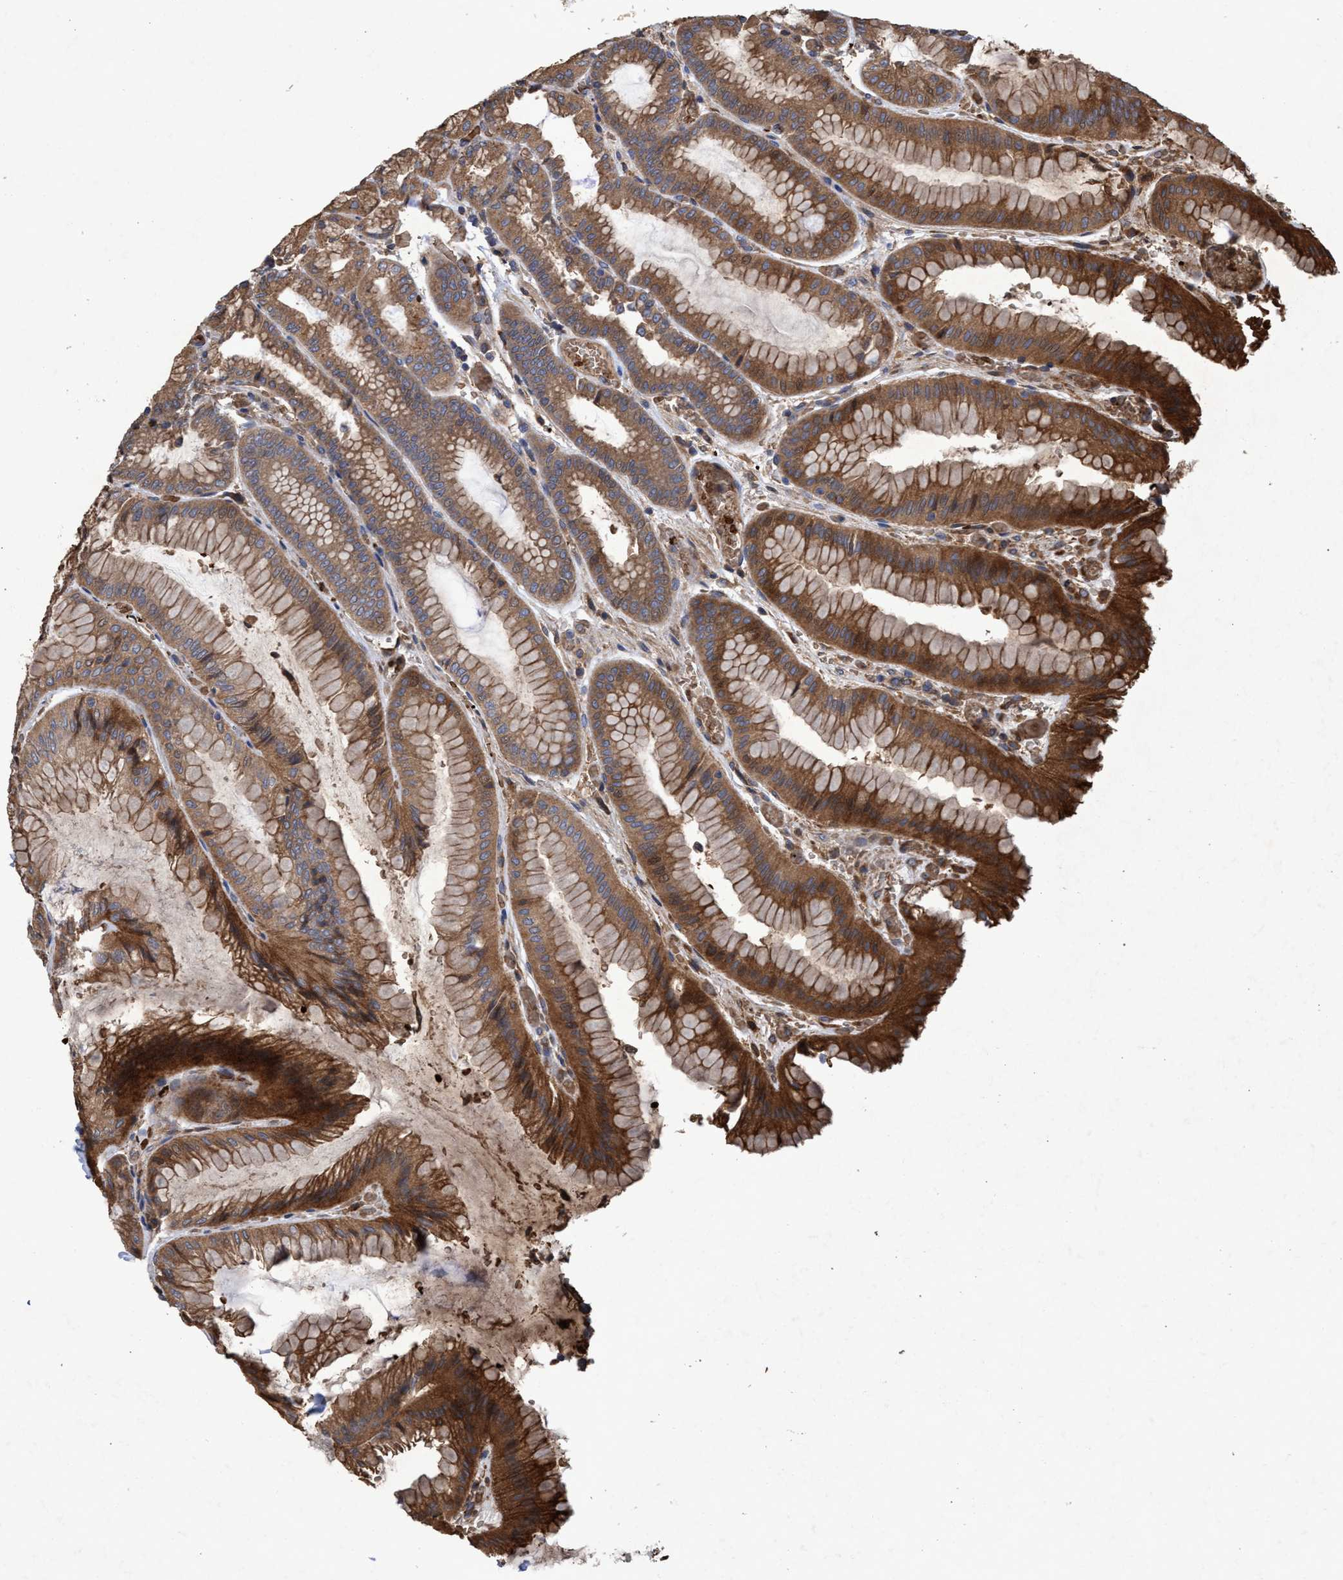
{"staining": {"intensity": "moderate", "quantity": ">75%", "location": "cytoplasmic/membranous"}, "tissue": "stomach", "cell_type": "Glandular cells", "image_type": "normal", "snomed": [{"axis": "morphology", "description": "Normal tissue, NOS"}, {"axis": "morphology", "description": "Carcinoid, malignant, NOS"}, {"axis": "topography", "description": "Stomach, upper"}], "caption": "Brown immunohistochemical staining in benign human stomach reveals moderate cytoplasmic/membranous expression in about >75% of glandular cells. The protein is shown in brown color, while the nuclei are stained blue.", "gene": "CHMP6", "patient": {"sex": "male", "age": 39}}